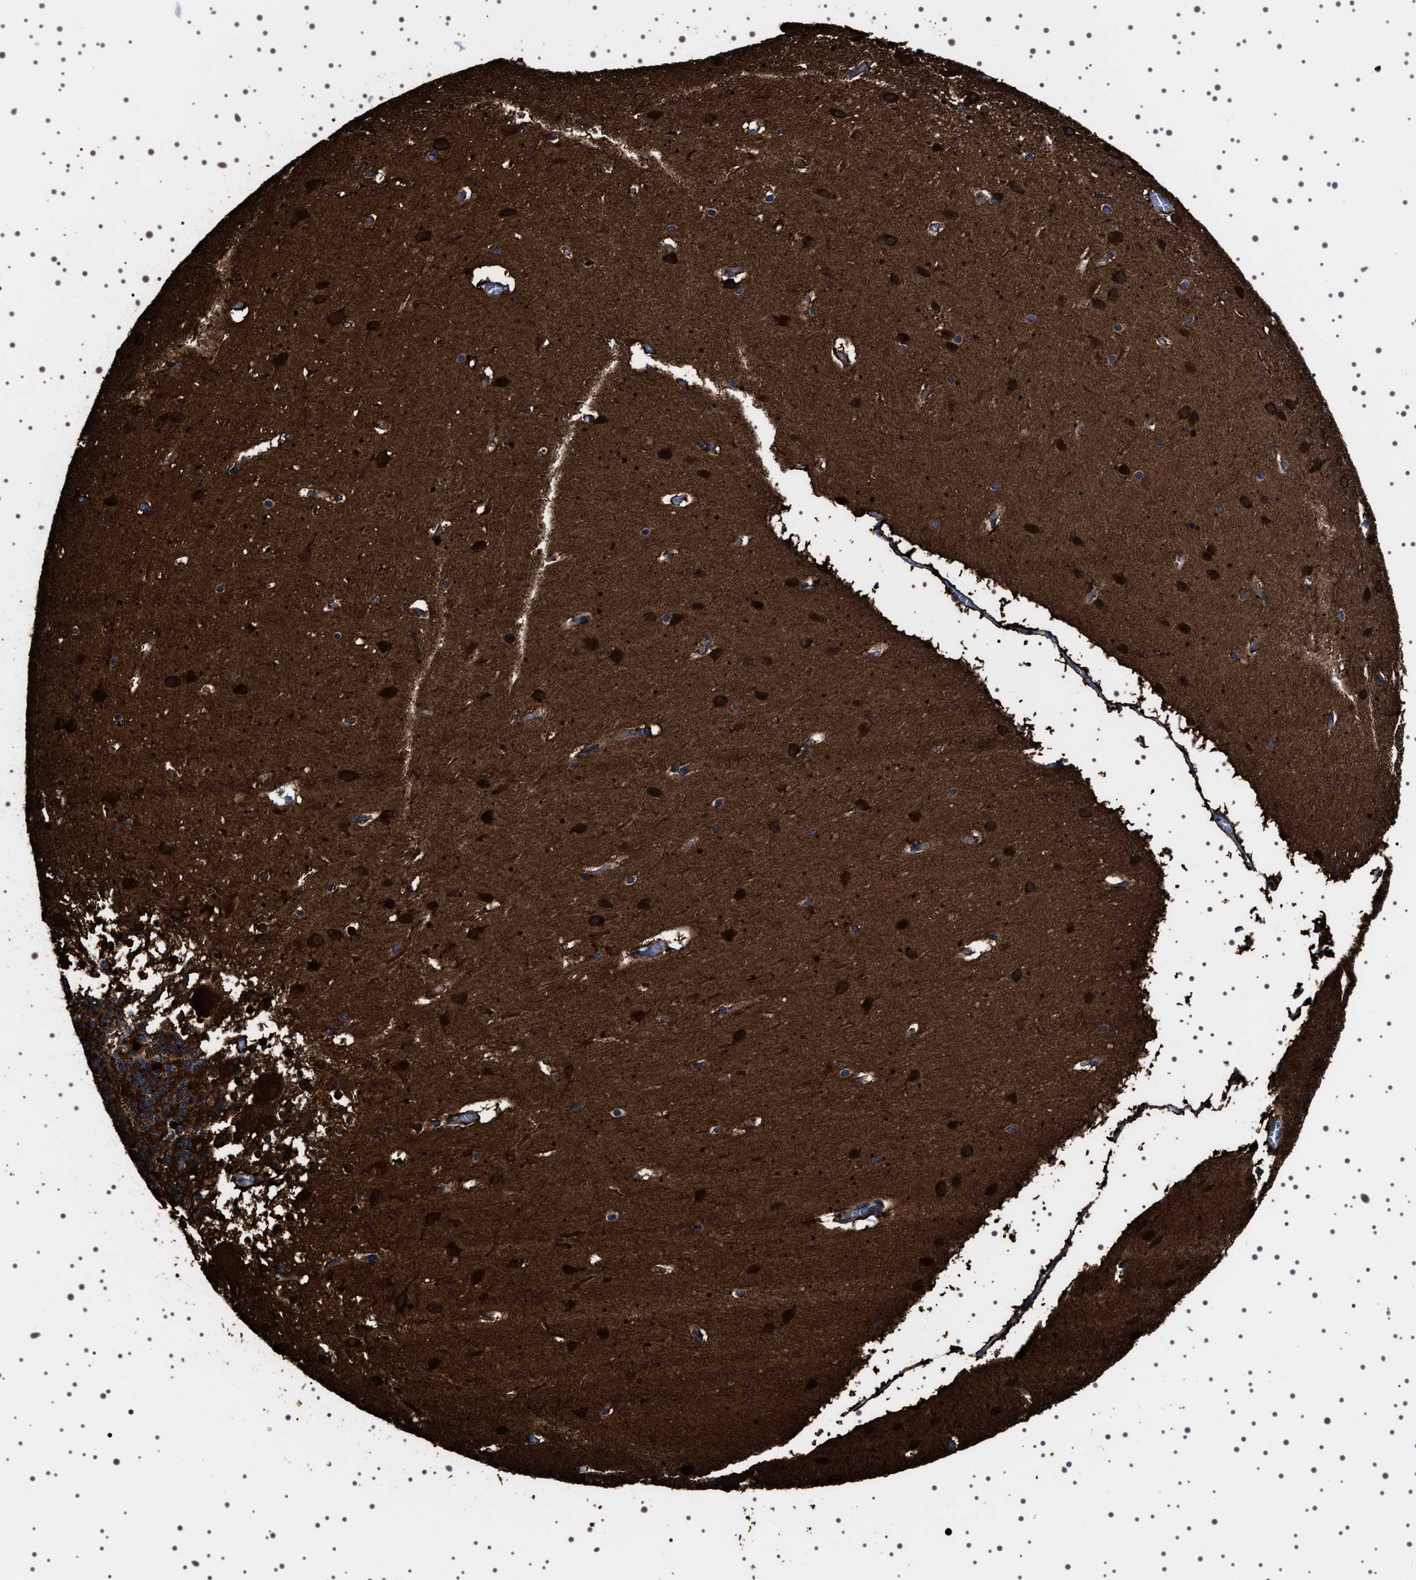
{"staining": {"intensity": "strong", "quantity": ">75%", "location": "cytoplasmic/membranous"}, "tissue": "cerebellum", "cell_type": "Cells in granular layer", "image_type": "normal", "snomed": [{"axis": "morphology", "description": "Normal tissue, NOS"}, {"axis": "topography", "description": "Cerebellum"}], "caption": "Approximately >75% of cells in granular layer in unremarkable human cerebellum display strong cytoplasmic/membranous protein expression as visualized by brown immunohistochemical staining.", "gene": "WDR1", "patient": {"sex": "female", "age": 19}}